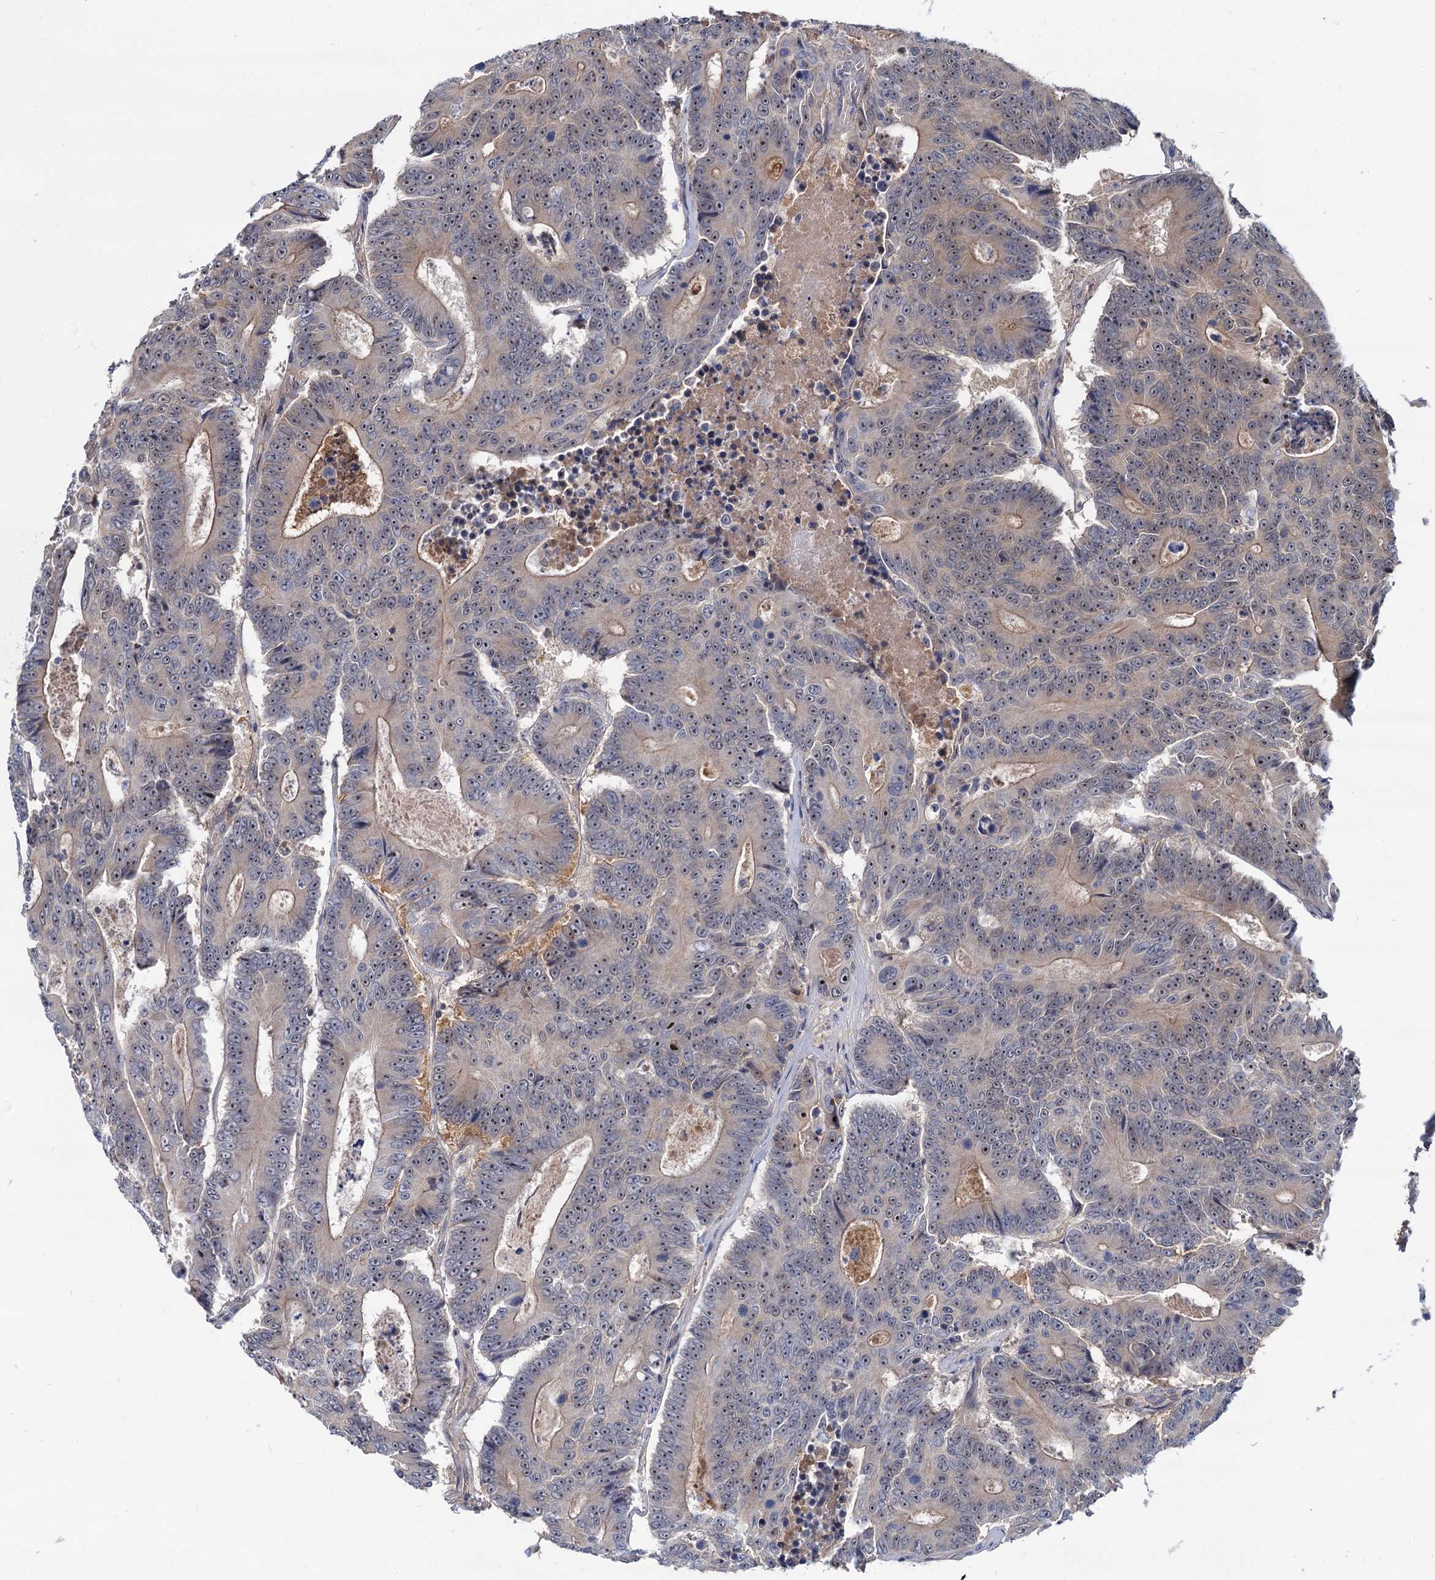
{"staining": {"intensity": "weak", "quantity": "25%-75%", "location": "nuclear"}, "tissue": "colorectal cancer", "cell_type": "Tumor cells", "image_type": "cancer", "snomed": [{"axis": "morphology", "description": "Adenocarcinoma, NOS"}, {"axis": "topography", "description": "Colon"}], "caption": "Immunohistochemical staining of adenocarcinoma (colorectal) displays low levels of weak nuclear positivity in approximately 25%-75% of tumor cells.", "gene": "SNX15", "patient": {"sex": "male", "age": 83}}